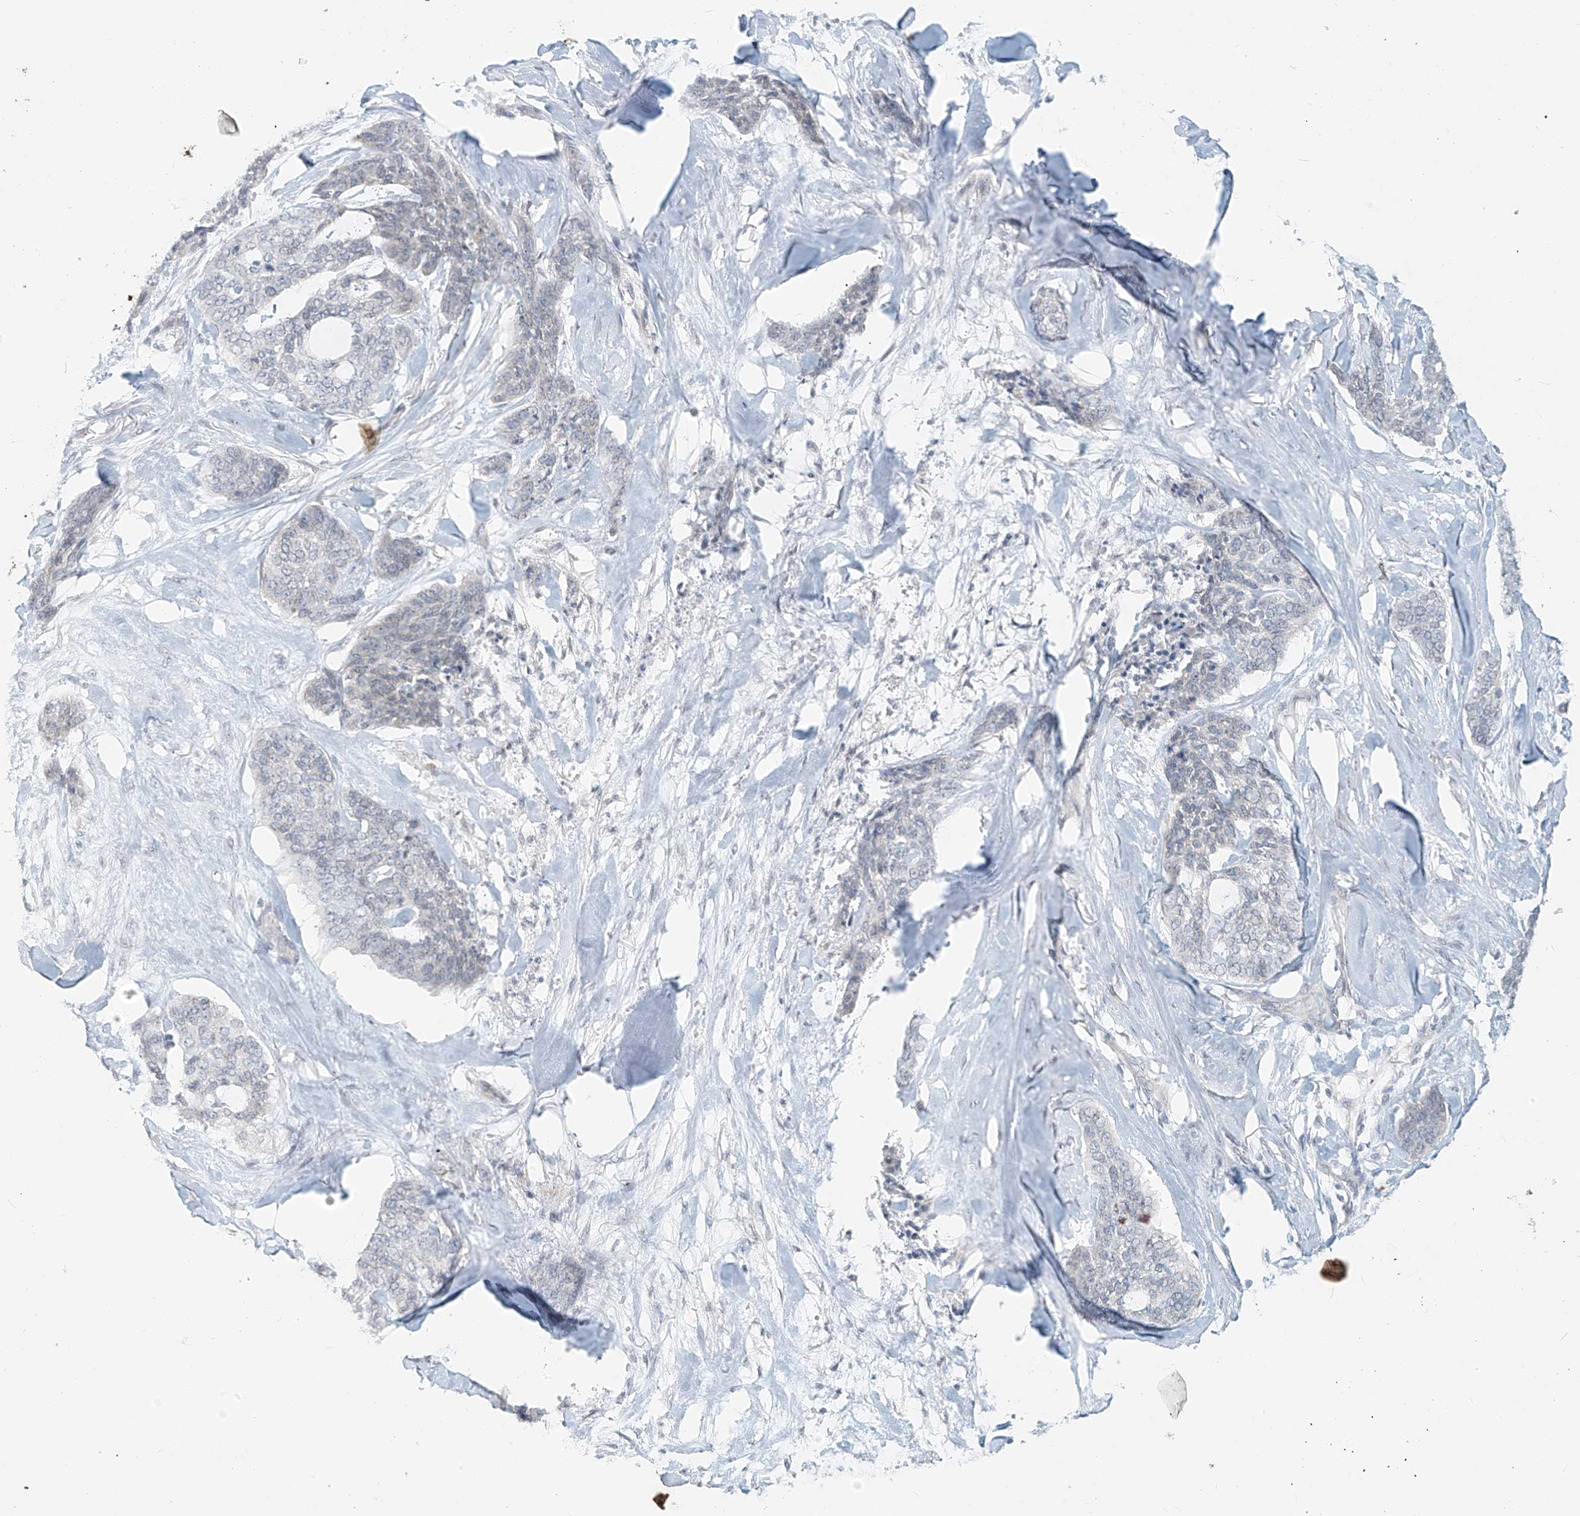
{"staining": {"intensity": "negative", "quantity": "none", "location": "none"}, "tissue": "skin cancer", "cell_type": "Tumor cells", "image_type": "cancer", "snomed": [{"axis": "morphology", "description": "Basal cell carcinoma"}, {"axis": "topography", "description": "Skin"}], "caption": "Protein analysis of skin cancer shows no significant staining in tumor cells. (Brightfield microscopy of DAB IHC at high magnification).", "gene": "OSBPL7", "patient": {"sex": "female", "age": 64}}